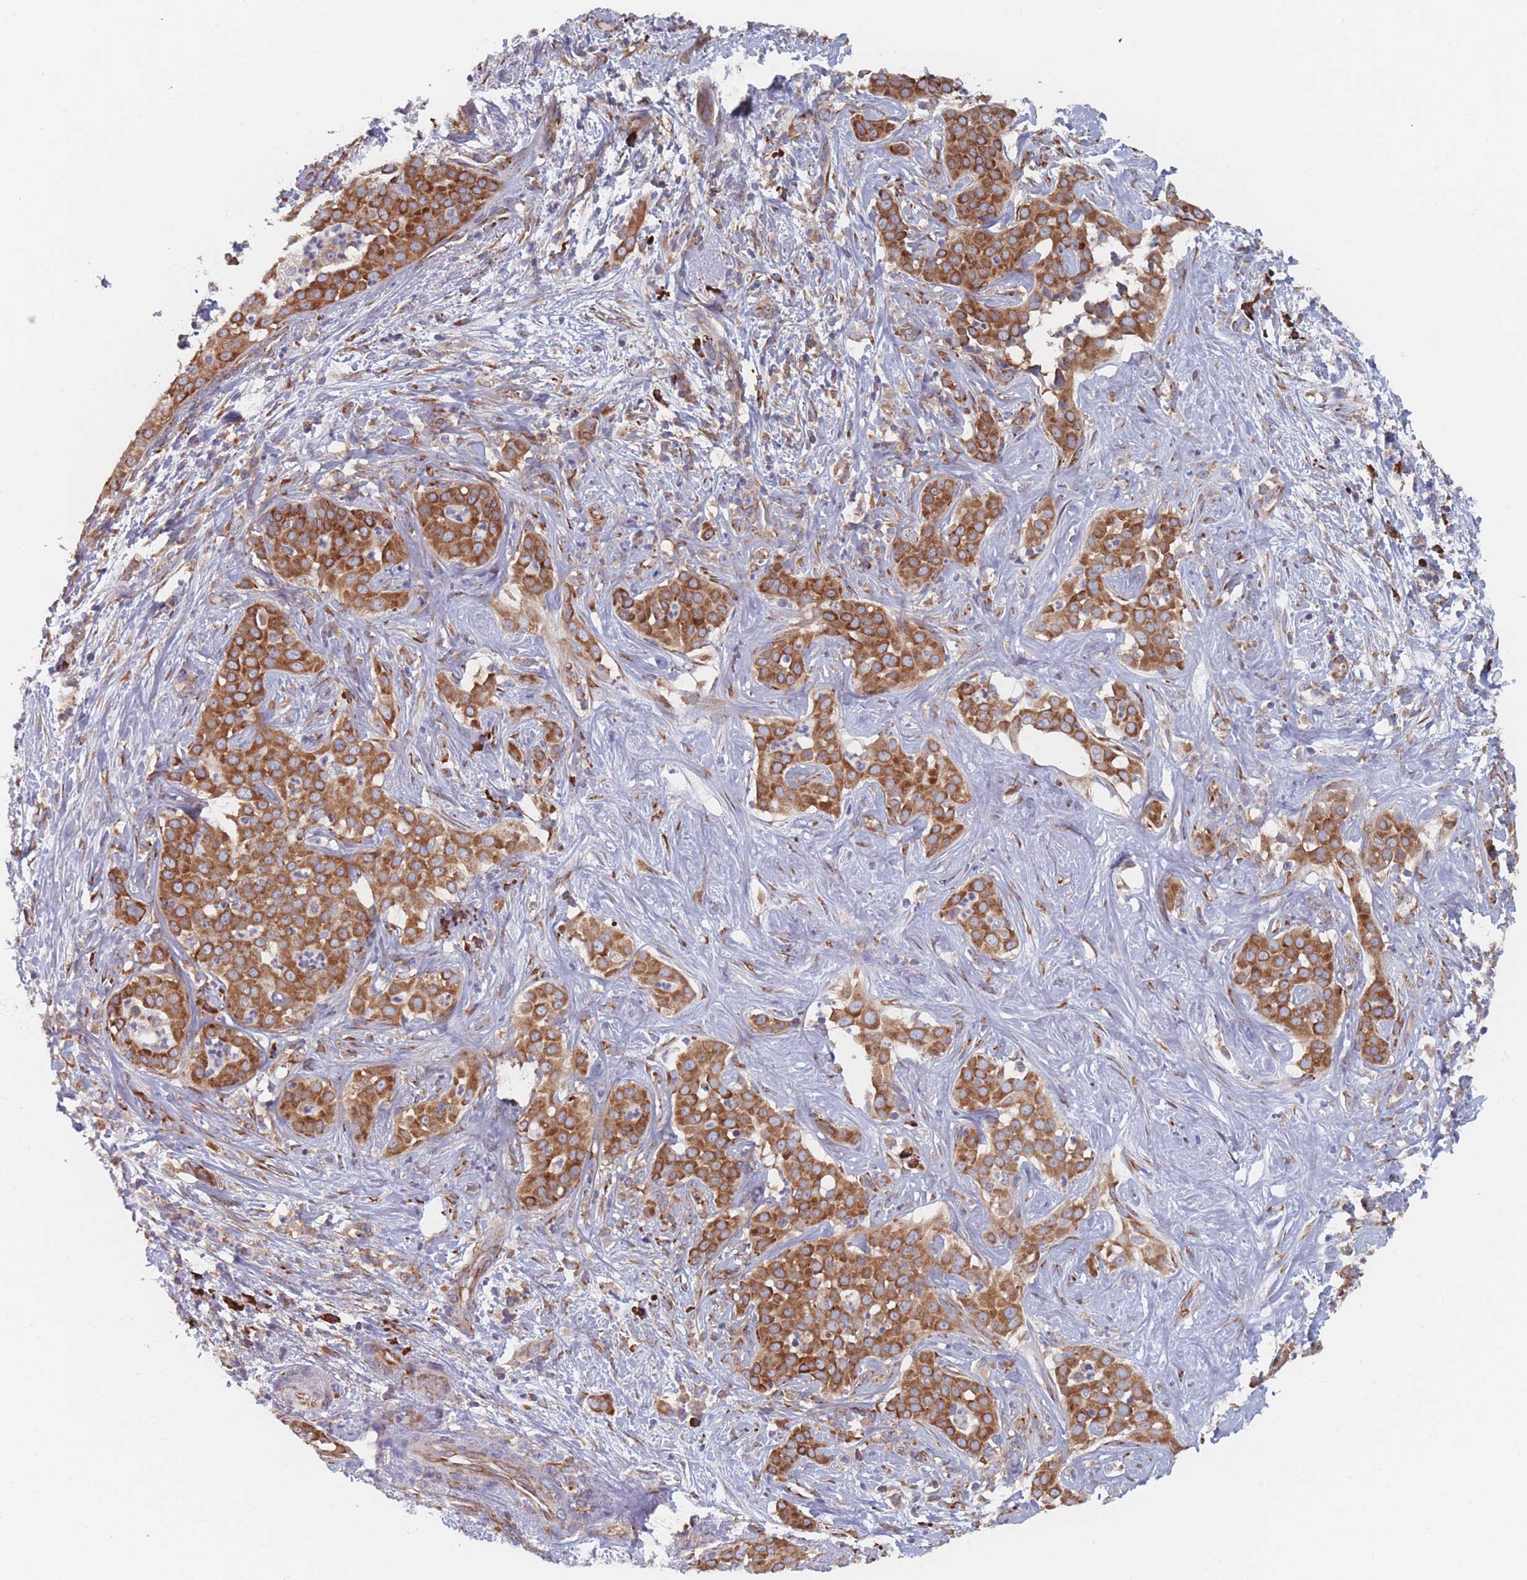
{"staining": {"intensity": "moderate", "quantity": ">75%", "location": "cytoplasmic/membranous"}, "tissue": "liver cancer", "cell_type": "Tumor cells", "image_type": "cancer", "snomed": [{"axis": "morphology", "description": "Cholangiocarcinoma"}, {"axis": "topography", "description": "Liver"}], "caption": "The histopathology image shows staining of liver cancer, revealing moderate cytoplasmic/membranous protein staining (brown color) within tumor cells.", "gene": "EEF1B2", "patient": {"sex": "male", "age": 67}}